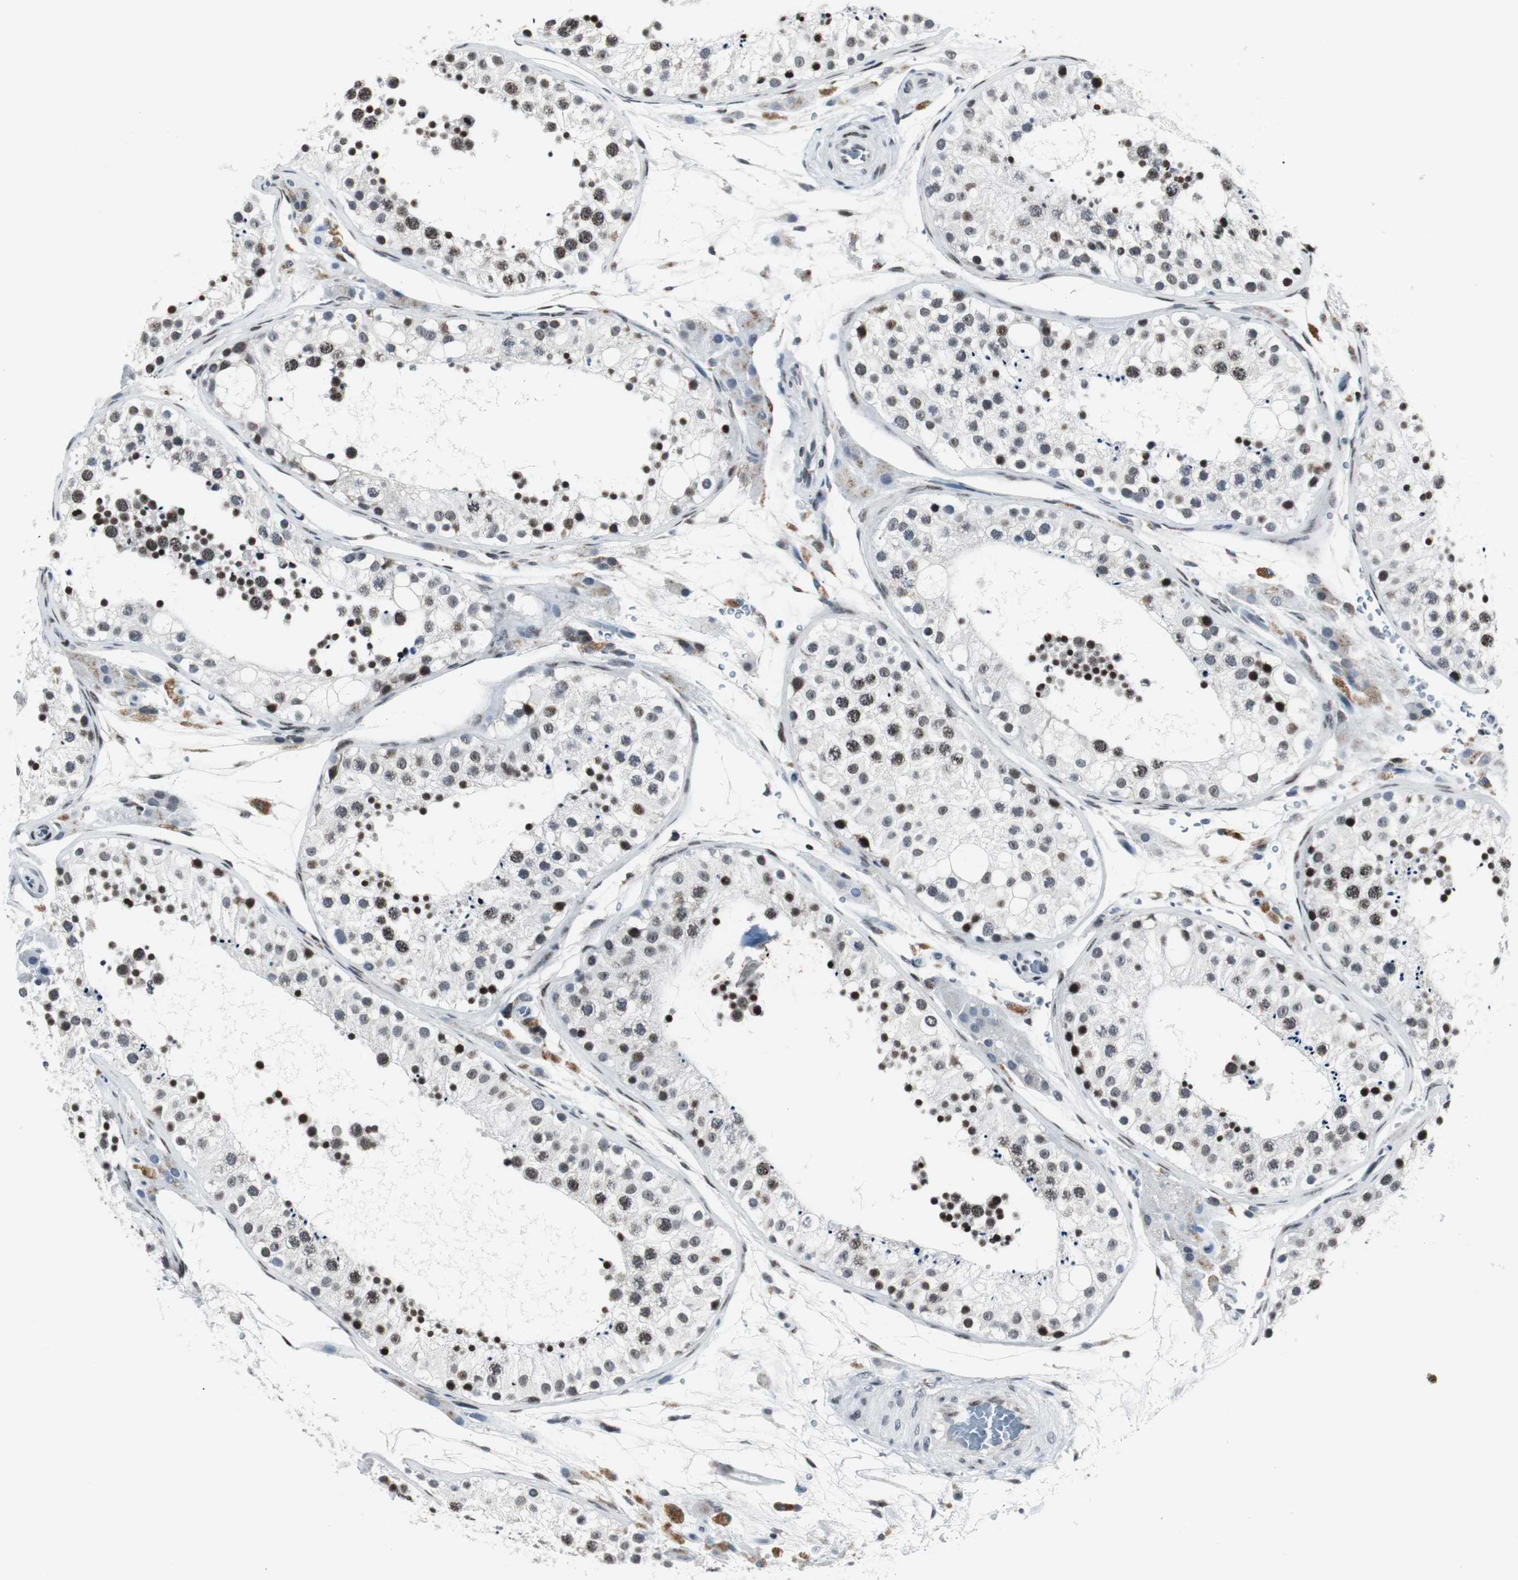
{"staining": {"intensity": "strong", "quantity": "25%-75%", "location": "nuclear"}, "tissue": "testis", "cell_type": "Cells in seminiferous ducts", "image_type": "normal", "snomed": [{"axis": "morphology", "description": "Normal tissue, NOS"}, {"axis": "topography", "description": "Testis"}], "caption": "Approximately 25%-75% of cells in seminiferous ducts in unremarkable human testis show strong nuclear protein expression as visualized by brown immunohistochemical staining.", "gene": "MTA1", "patient": {"sex": "male", "age": 26}}